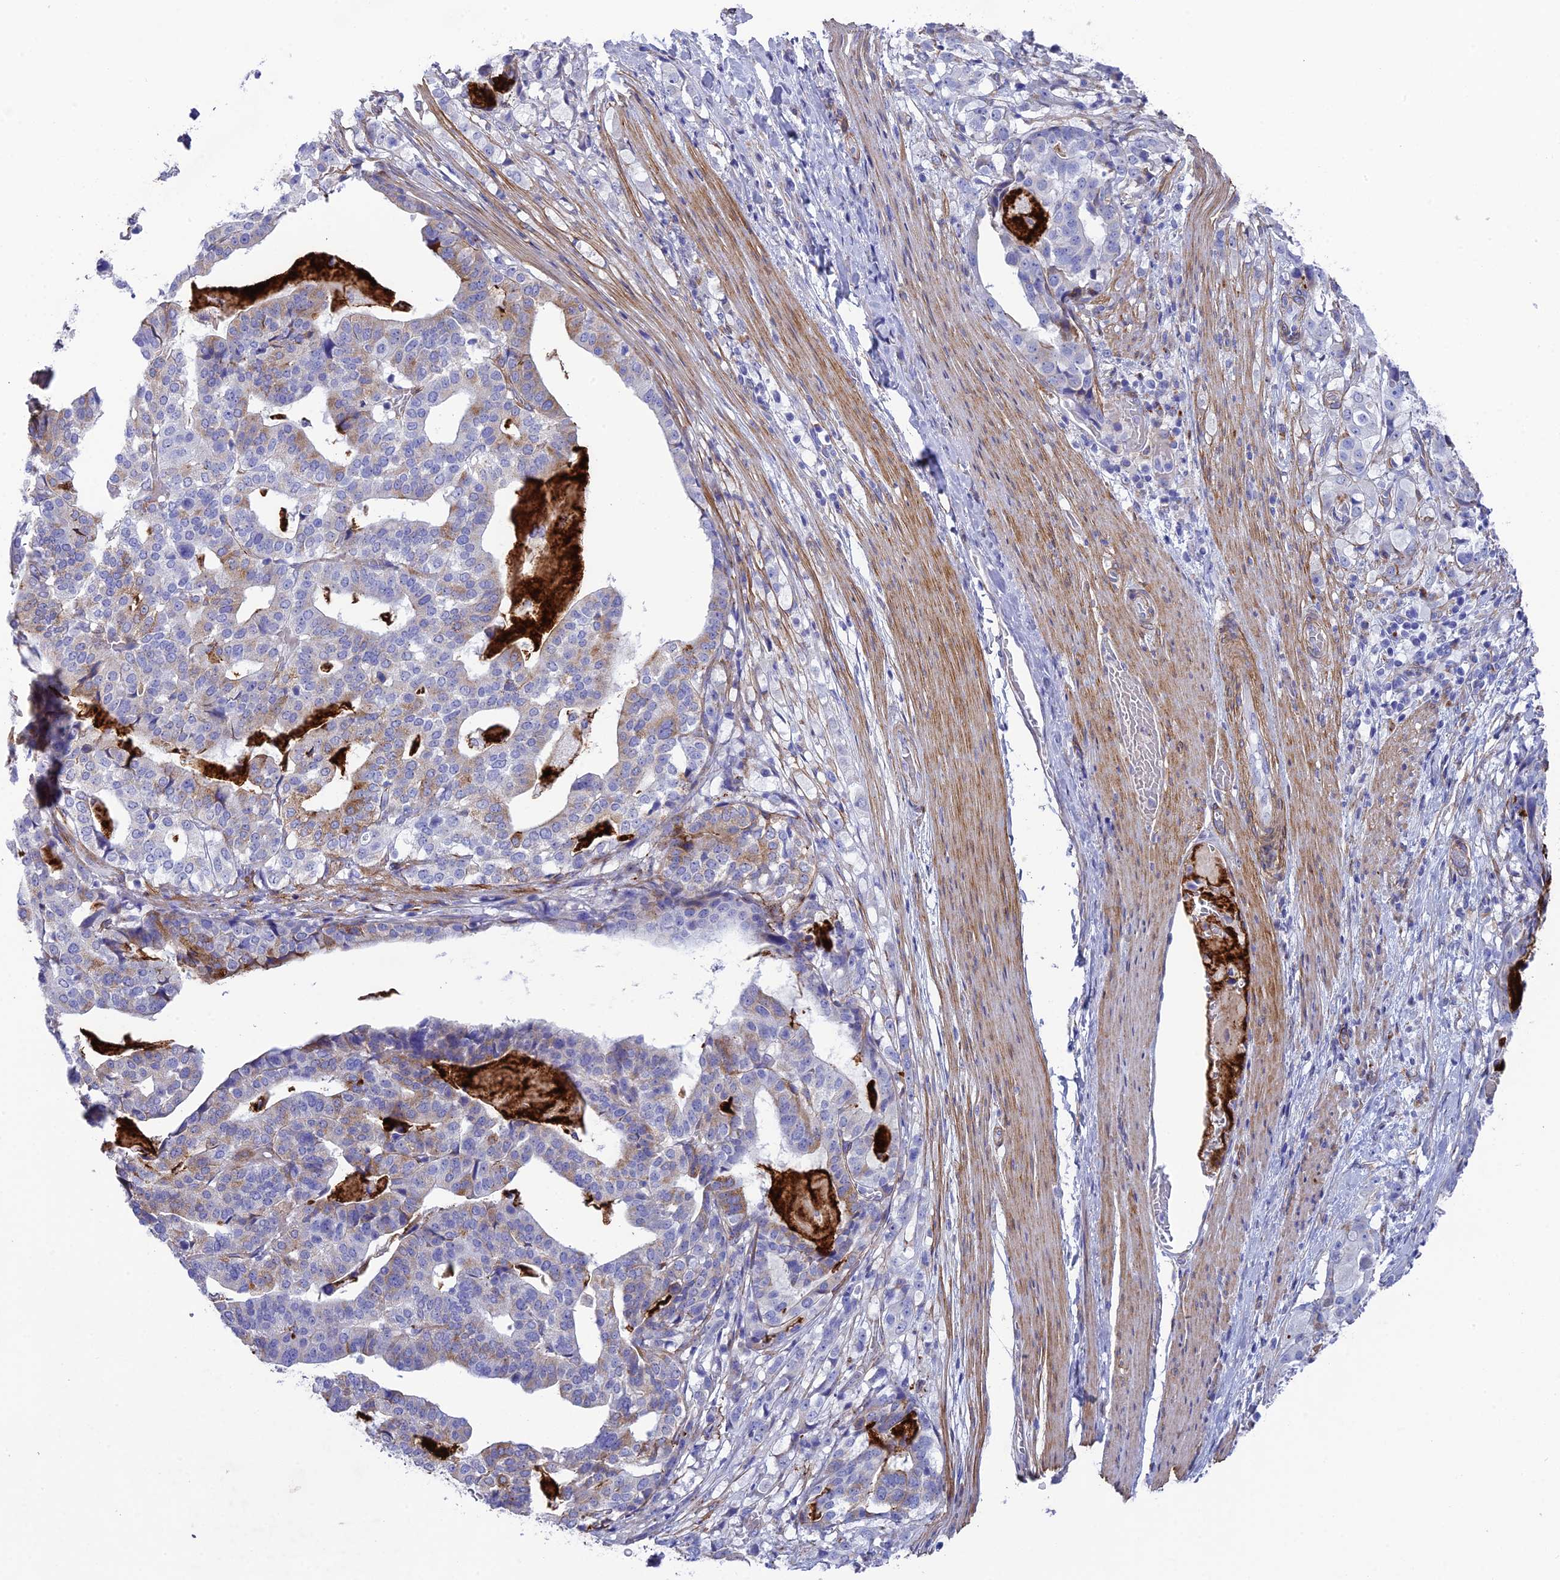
{"staining": {"intensity": "weak", "quantity": "<25%", "location": "cytoplasmic/membranous"}, "tissue": "stomach cancer", "cell_type": "Tumor cells", "image_type": "cancer", "snomed": [{"axis": "morphology", "description": "Adenocarcinoma, NOS"}, {"axis": "topography", "description": "Stomach"}], "caption": "This is an IHC histopathology image of stomach cancer. There is no expression in tumor cells.", "gene": "TNS1", "patient": {"sex": "male", "age": 48}}